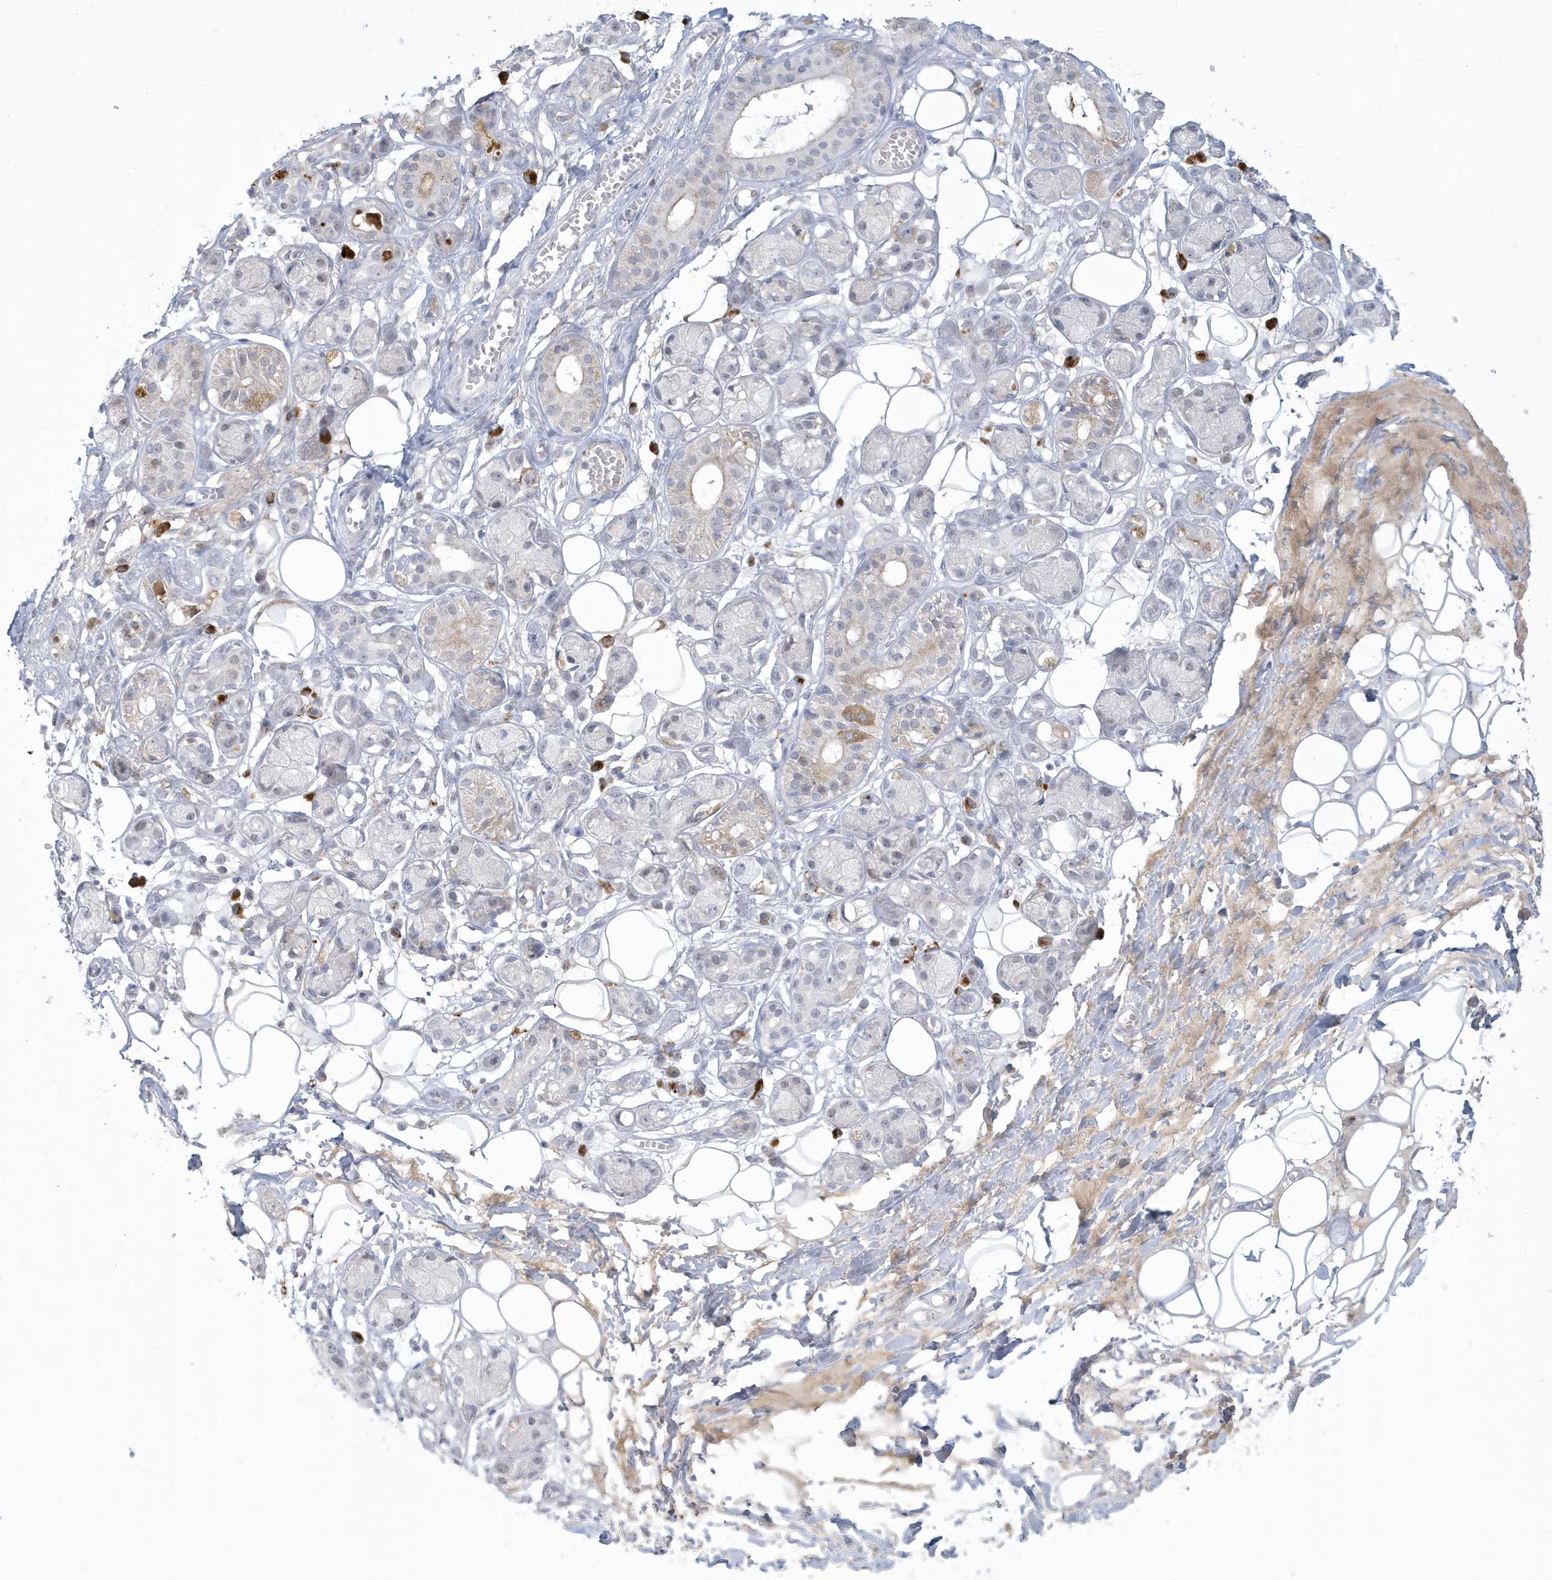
{"staining": {"intensity": "negative", "quantity": "none", "location": "none"}, "tissue": "adipose tissue", "cell_type": "Adipocytes", "image_type": "normal", "snomed": [{"axis": "morphology", "description": "Normal tissue, NOS"}, {"axis": "morphology", "description": "Inflammation, NOS"}, {"axis": "topography", "description": "Salivary gland"}, {"axis": "topography", "description": "Peripheral nerve tissue"}], "caption": "Photomicrograph shows no protein positivity in adipocytes of unremarkable adipose tissue. (IHC, brightfield microscopy, high magnification).", "gene": "HERC6", "patient": {"sex": "female", "age": 75}}